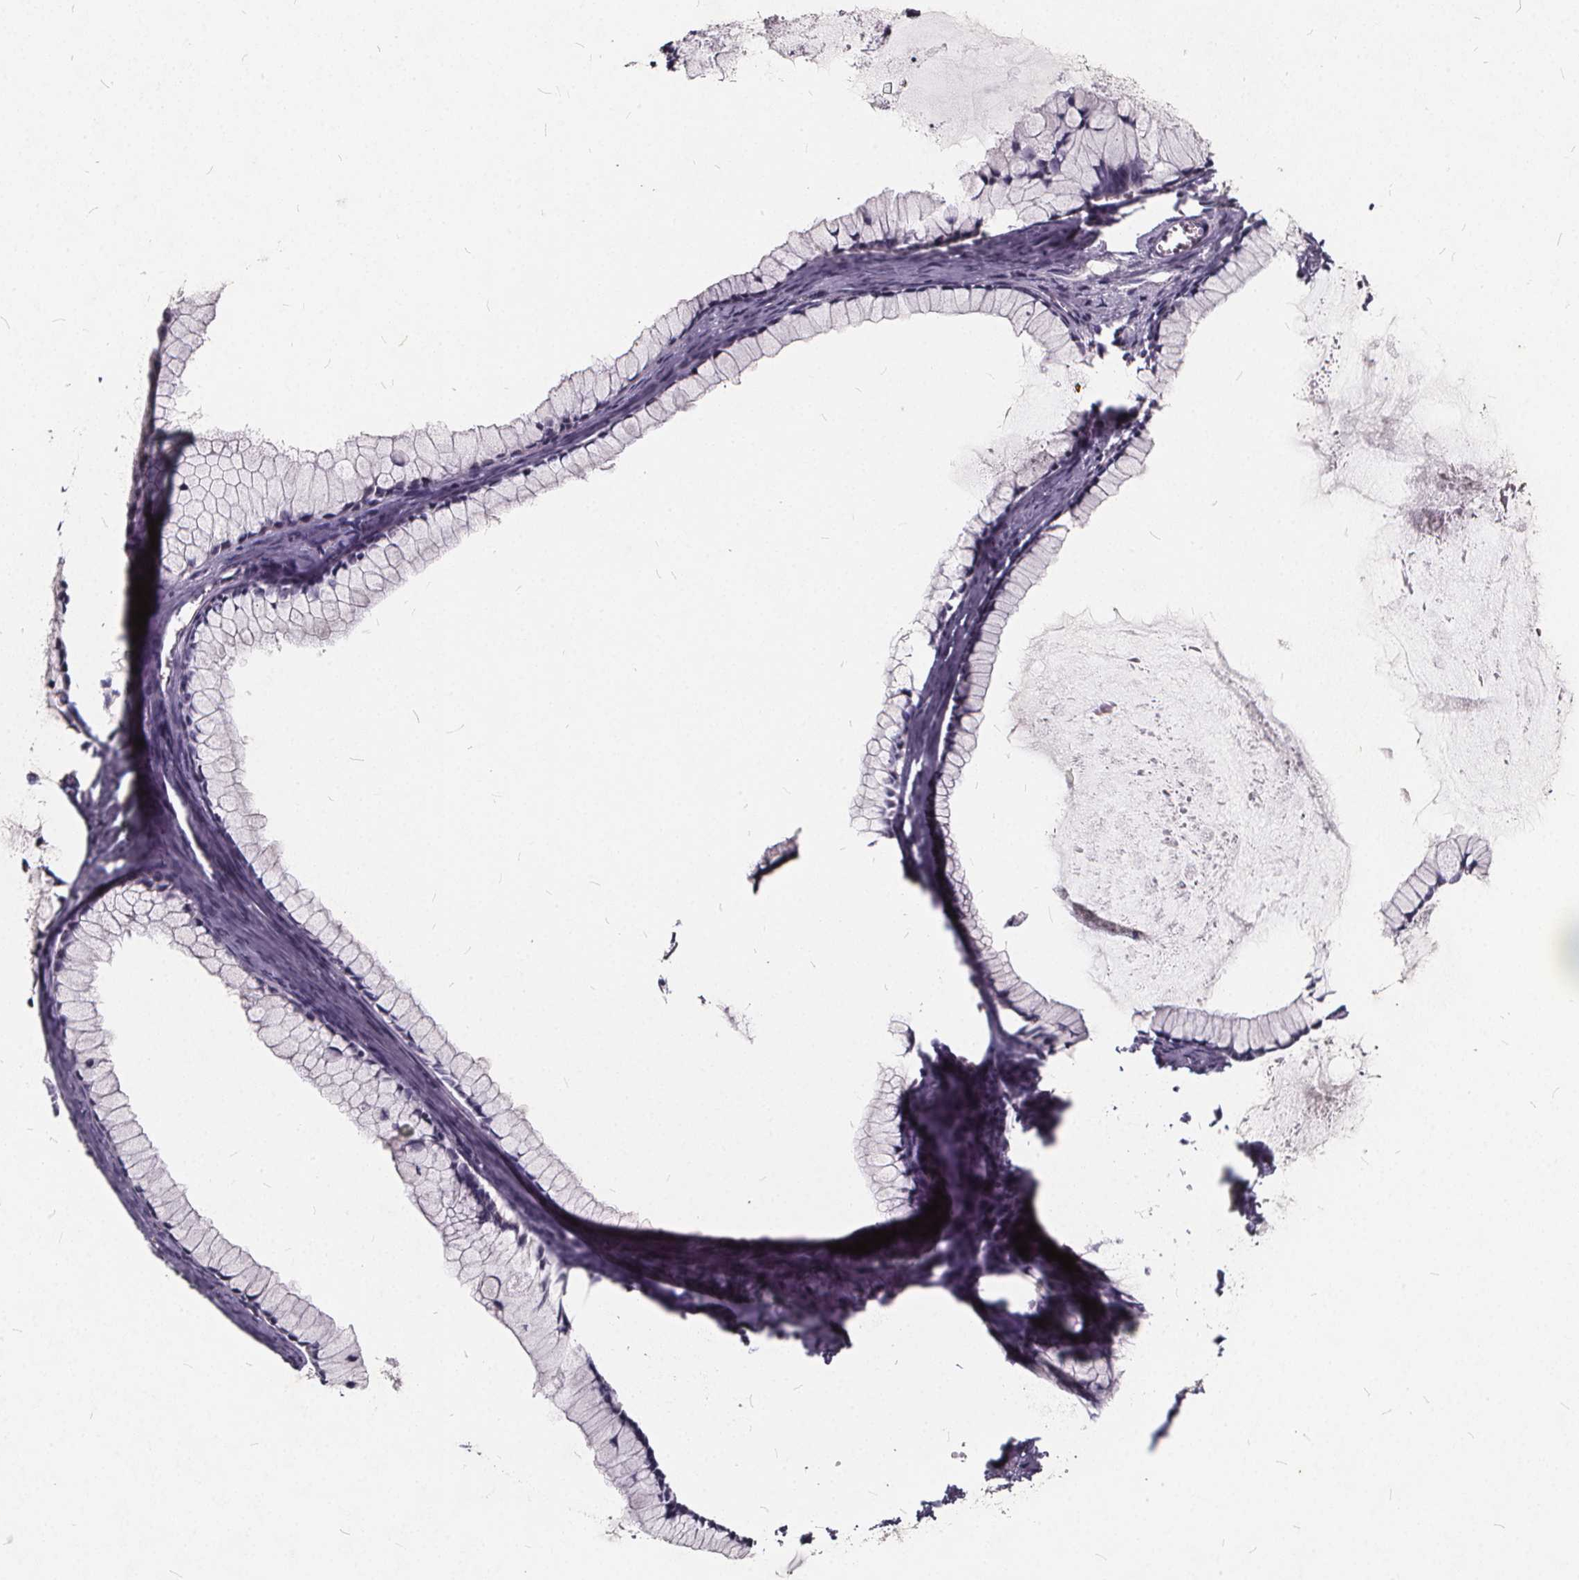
{"staining": {"intensity": "negative", "quantity": "none", "location": "none"}, "tissue": "ovarian cancer", "cell_type": "Tumor cells", "image_type": "cancer", "snomed": [{"axis": "morphology", "description": "Cystadenocarcinoma, mucinous, NOS"}, {"axis": "topography", "description": "Ovary"}], "caption": "An immunohistochemistry (IHC) histopathology image of ovarian cancer (mucinous cystadenocarcinoma) is shown. There is no staining in tumor cells of ovarian cancer (mucinous cystadenocarcinoma).", "gene": "TSPAN14", "patient": {"sex": "female", "age": 41}}